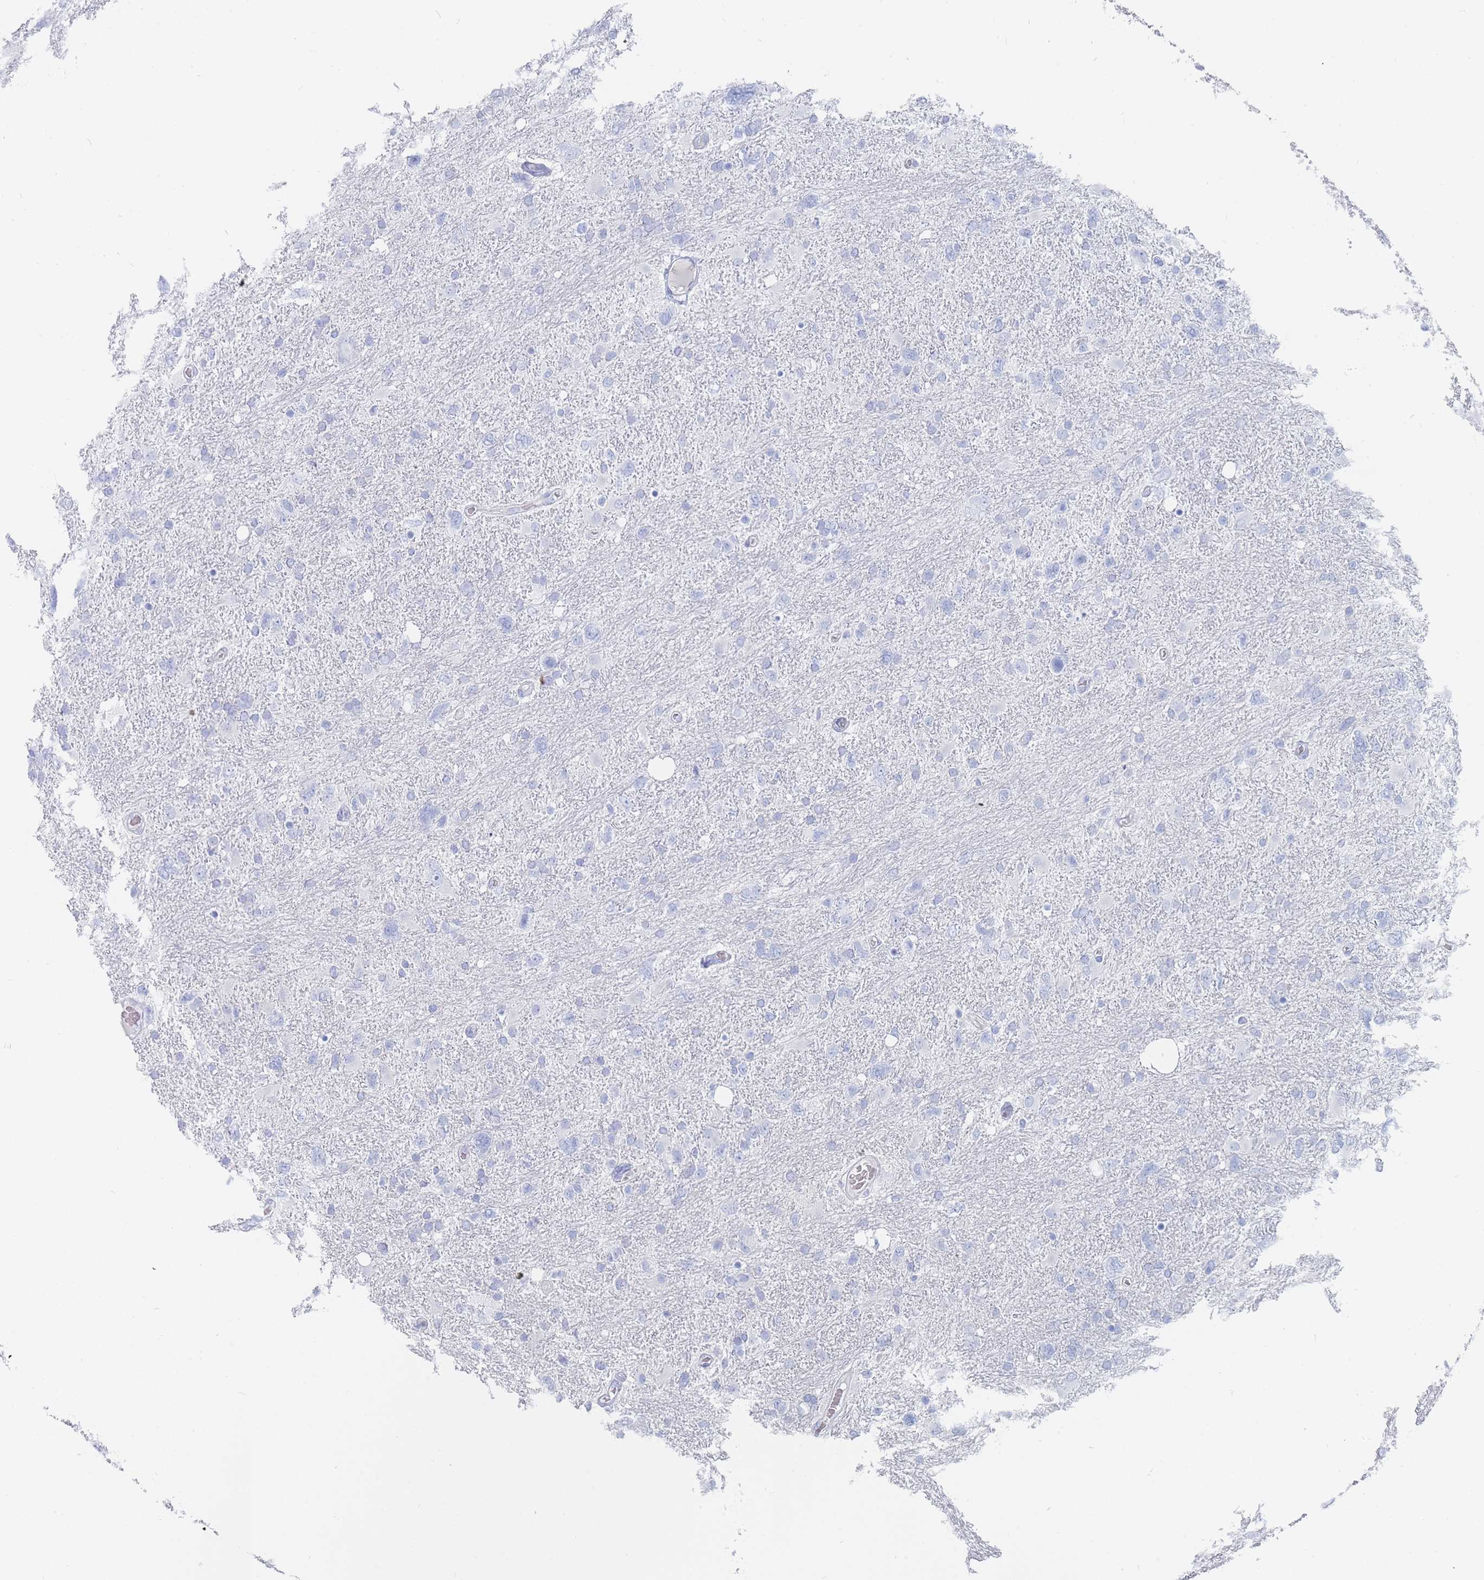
{"staining": {"intensity": "negative", "quantity": "none", "location": "none"}, "tissue": "glioma", "cell_type": "Tumor cells", "image_type": "cancer", "snomed": [{"axis": "morphology", "description": "Glioma, malignant, High grade"}, {"axis": "topography", "description": "Brain"}], "caption": "Protein analysis of glioma reveals no significant positivity in tumor cells. Nuclei are stained in blue.", "gene": "SLC25A35", "patient": {"sex": "male", "age": 61}}